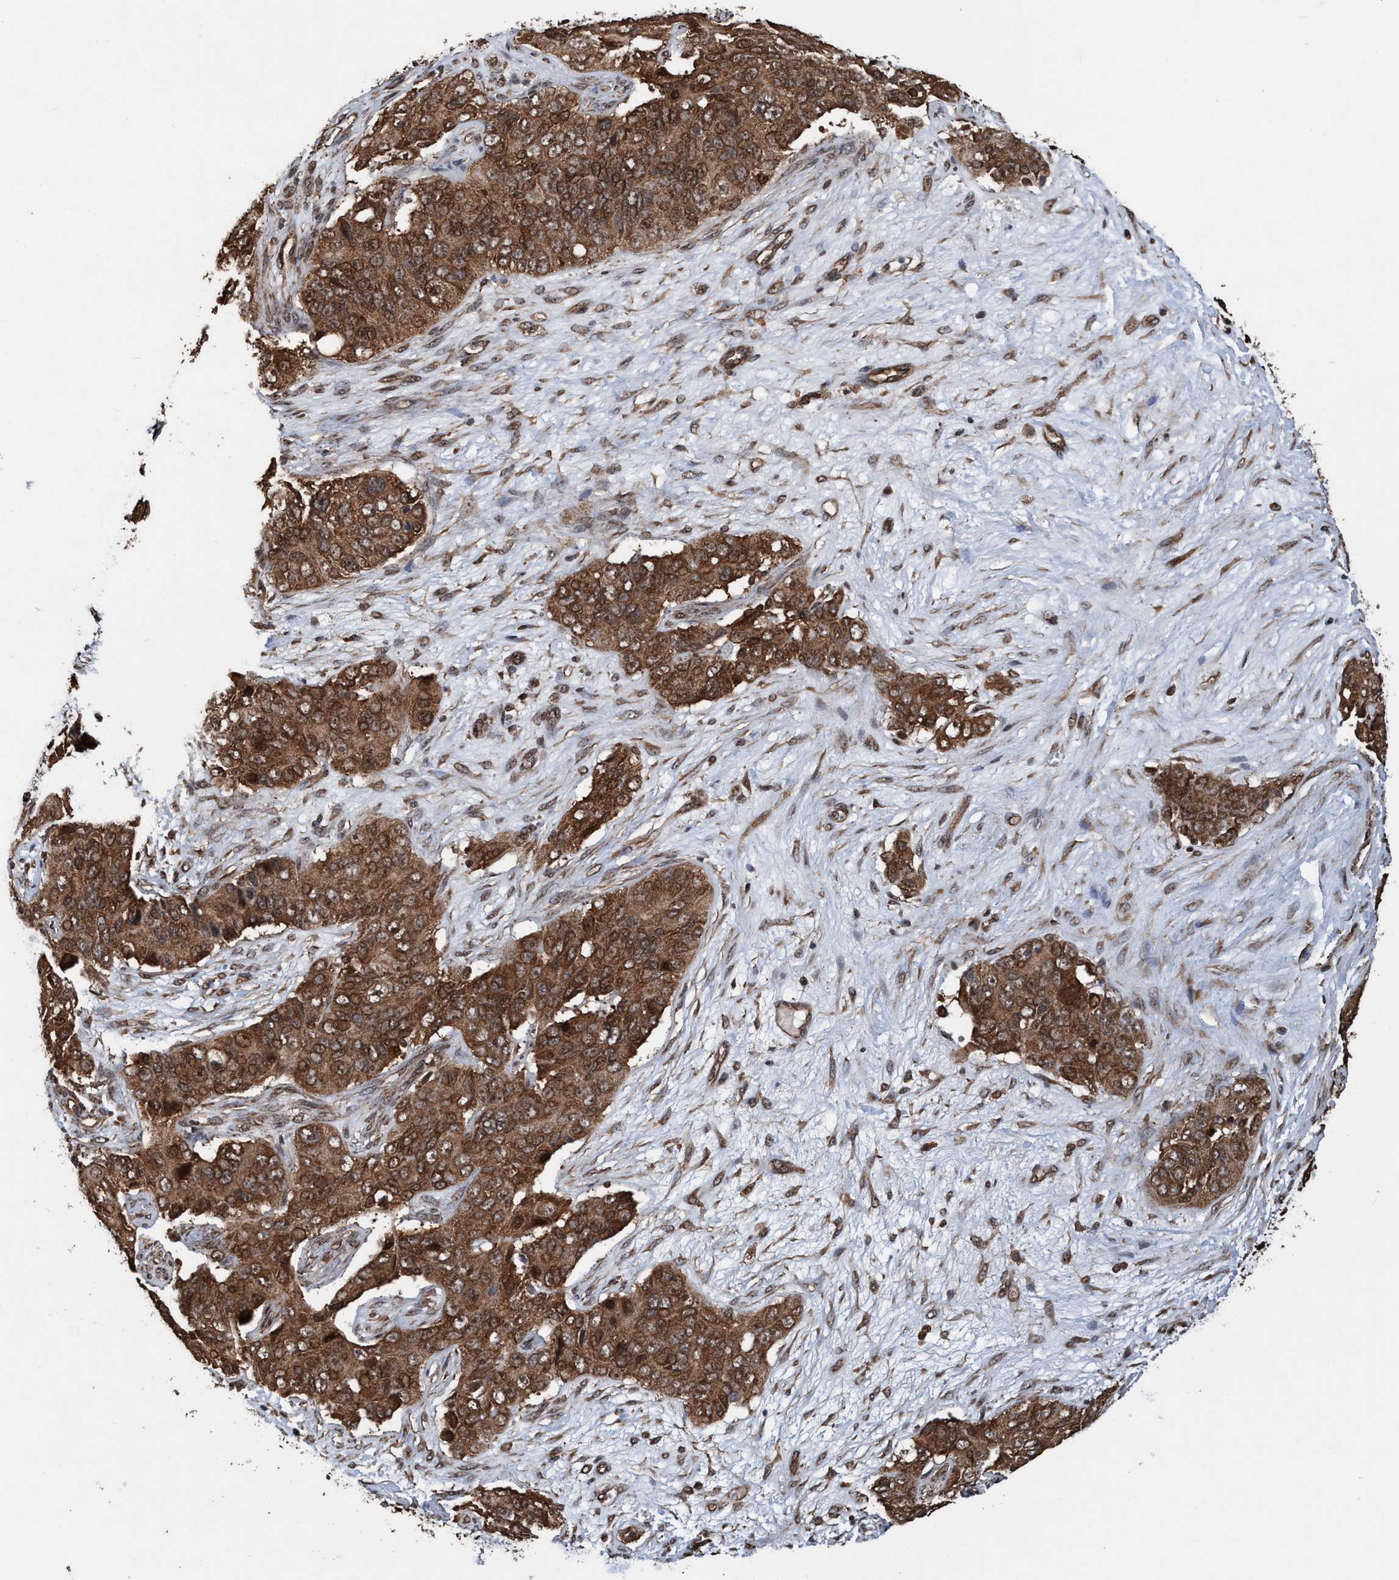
{"staining": {"intensity": "moderate", "quantity": ">75%", "location": "cytoplasmic/membranous,nuclear"}, "tissue": "ovarian cancer", "cell_type": "Tumor cells", "image_type": "cancer", "snomed": [{"axis": "morphology", "description": "Carcinoma, endometroid"}, {"axis": "topography", "description": "Ovary"}], "caption": "Brown immunohistochemical staining in human ovarian cancer displays moderate cytoplasmic/membranous and nuclear positivity in approximately >75% of tumor cells. (DAB IHC with brightfield microscopy, high magnification).", "gene": "TRPC7", "patient": {"sex": "female", "age": 51}}